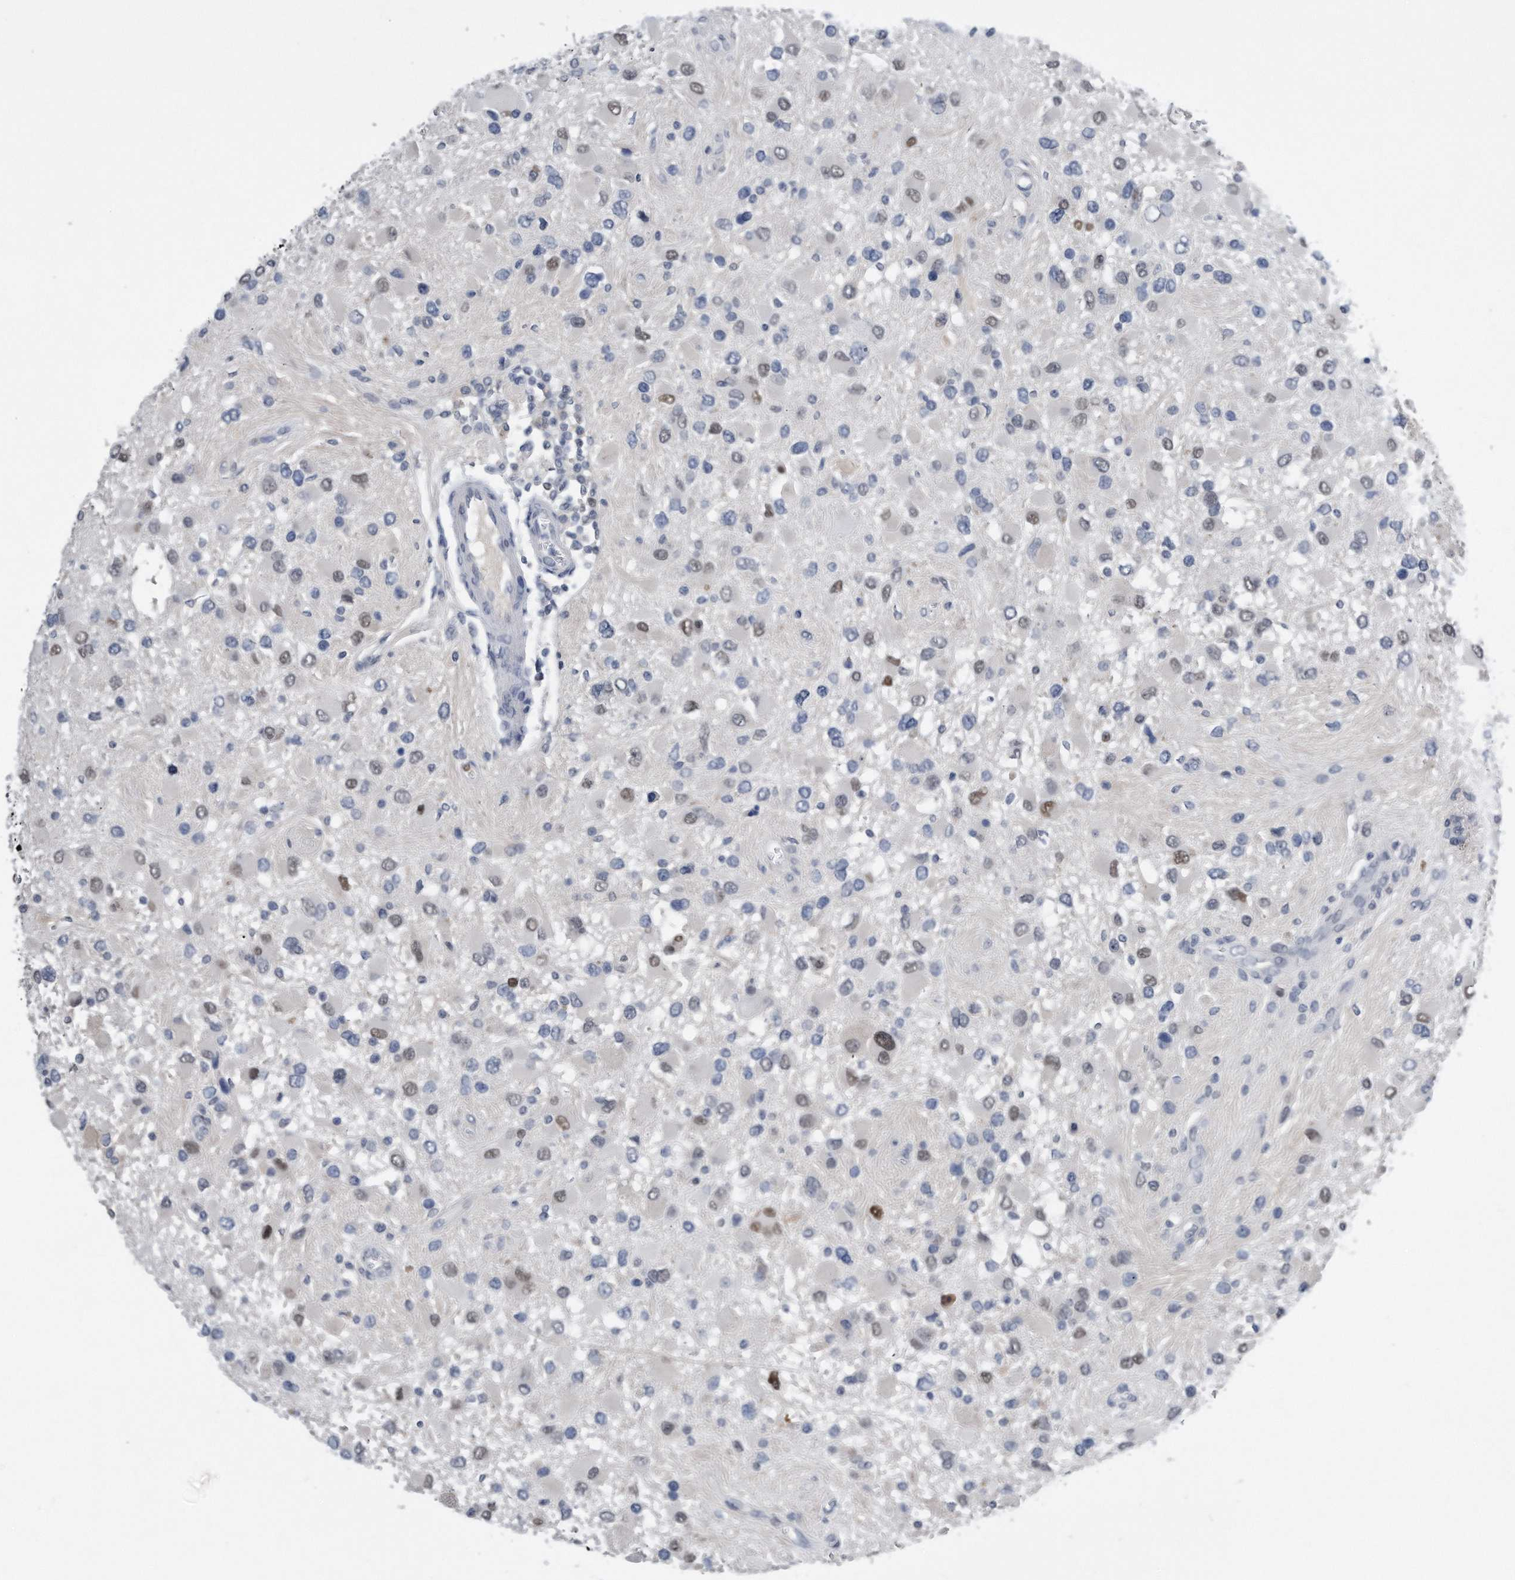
{"staining": {"intensity": "moderate", "quantity": "<25%", "location": "nuclear"}, "tissue": "glioma", "cell_type": "Tumor cells", "image_type": "cancer", "snomed": [{"axis": "morphology", "description": "Glioma, malignant, High grade"}, {"axis": "topography", "description": "Brain"}], "caption": "Glioma tissue shows moderate nuclear expression in approximately <25% of tumor cells", "gene": "PCNA", "patient": {"sex": "male", "age": 53}}